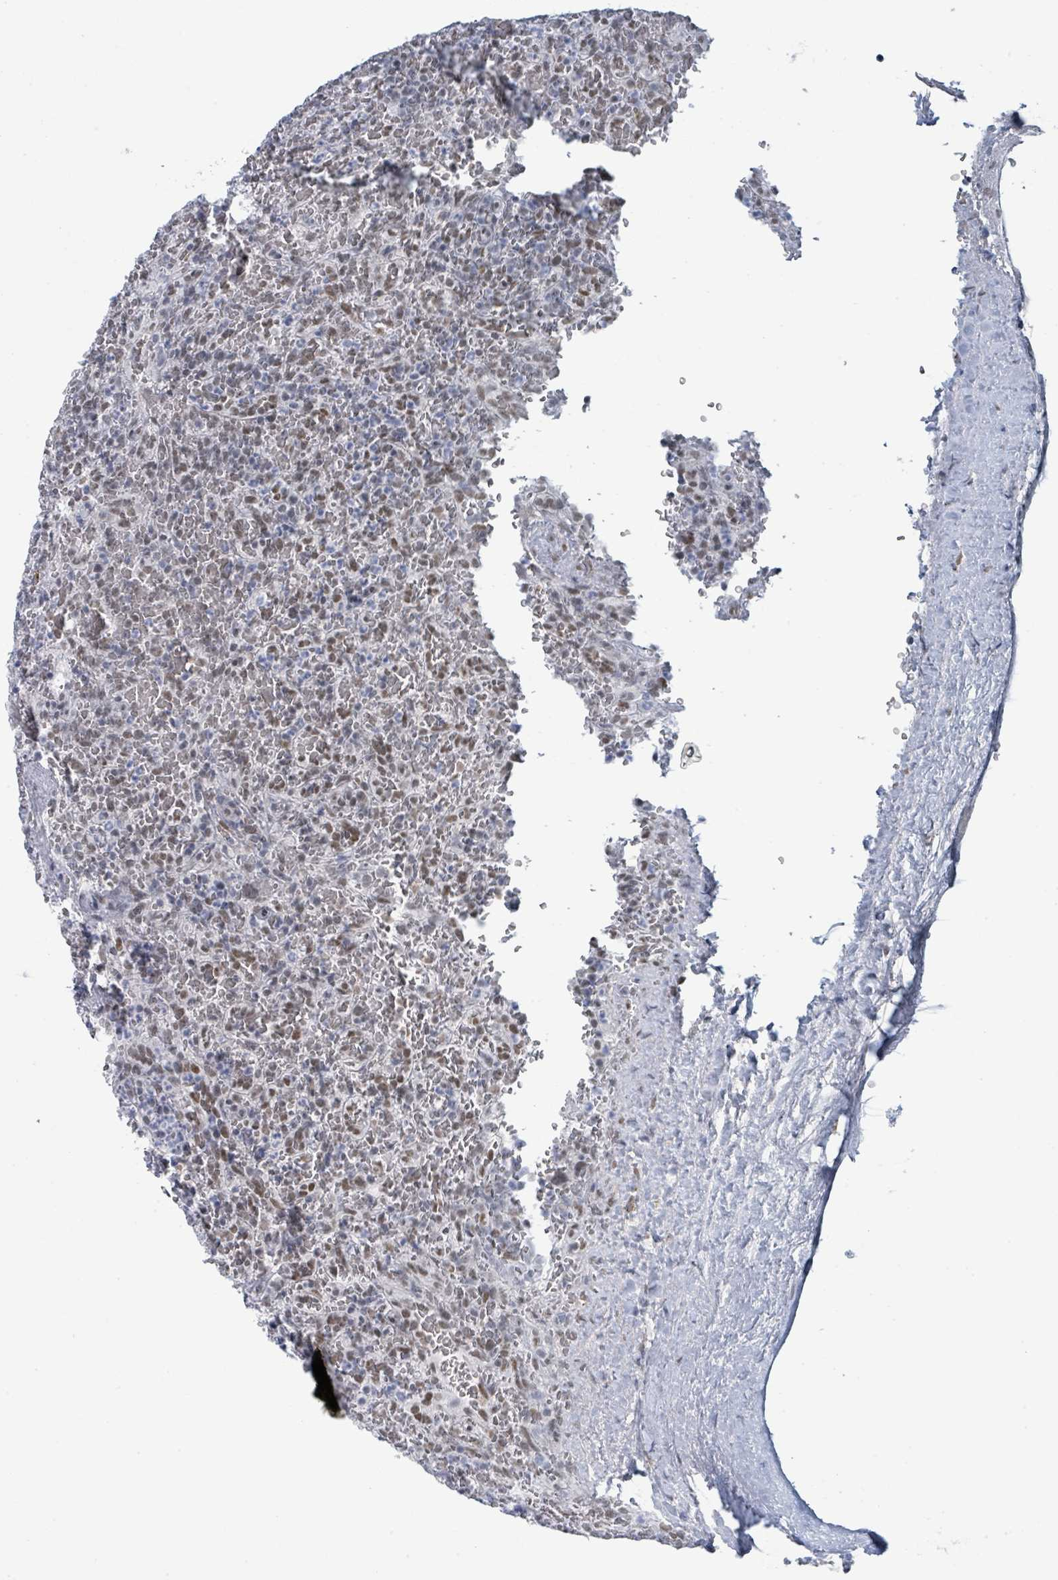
{"staining": {"intensity": "weak", "quantity": "25%-75%", "location": "nuclear"}, "tissue": "lymphoma", "cell_type": "Tumor cells", "image_type": "cancer", "snomed": [{"axis": "morphology", "description": "Malignant lymphoma, non-Hodgkin's type, Low grade"}, {"axis": "topography", "description": "Spleen"}], "caption": "This photomicrograph exhibits lymphoma stained with IHC to label a protein in brown. The nuclear of tumor cells show weak positivity for the protein. Nuclei are counter-stained blue.", "gene": "EHMT2", "patient": {"sex": "female", "age": 64}}